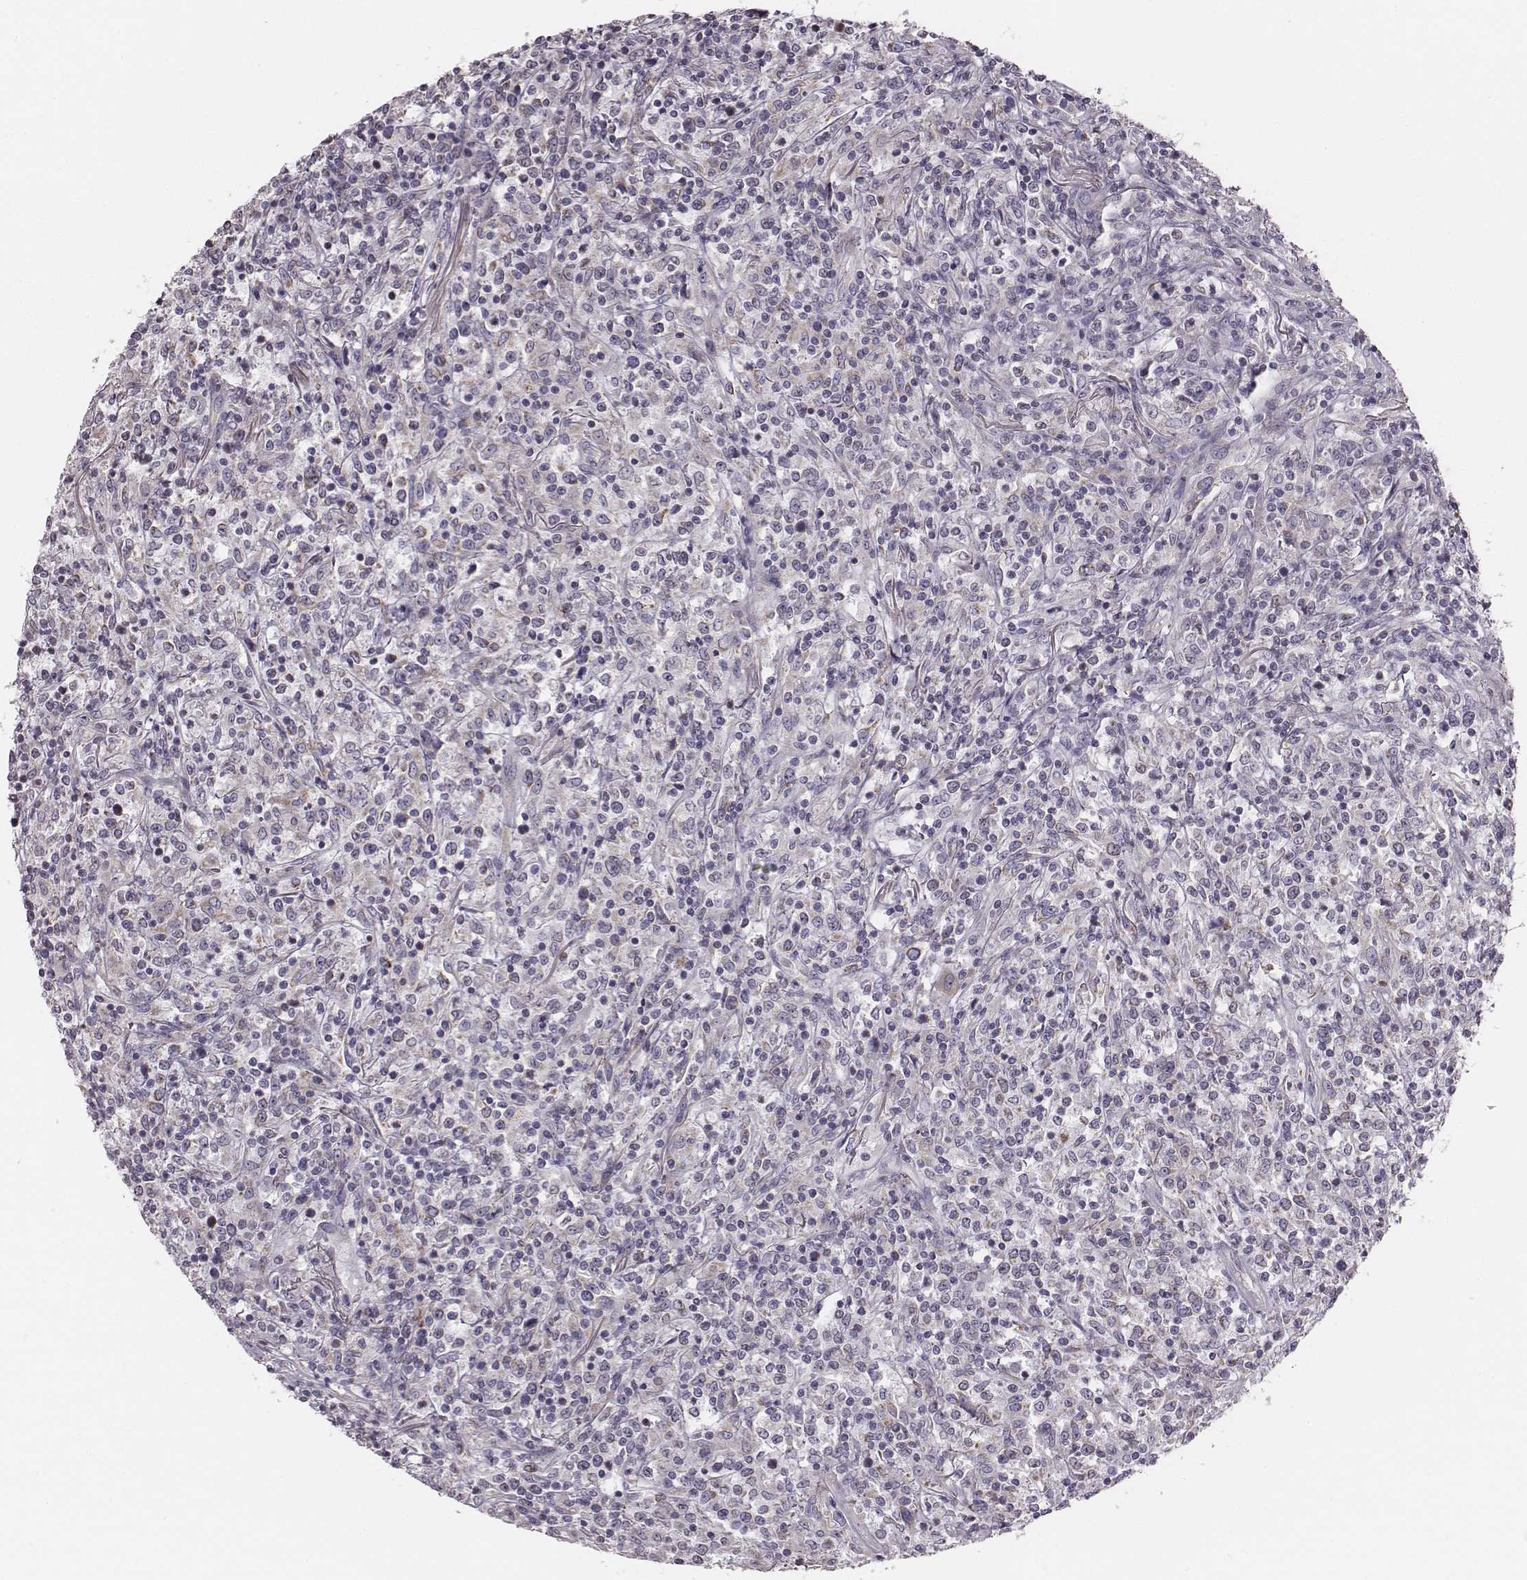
{"staining": {"intensity": "negative", "quantity": "none", "location": "none"}, "tissue": "lymphoma", "cell_type": "Tumor cells", "image_type": "cancer", "snomed": [{"axis": "morphology", "description": "Malignant lymphoma, non-Hodgkin's type, High grade"}, {"axis": "topography", "description": "Lung"}], "caption": "Tumor cells are negative for protein expression in human lymphoma.", "gene": "UBL4B", "patient": {"sex": "male", "age": 79}}